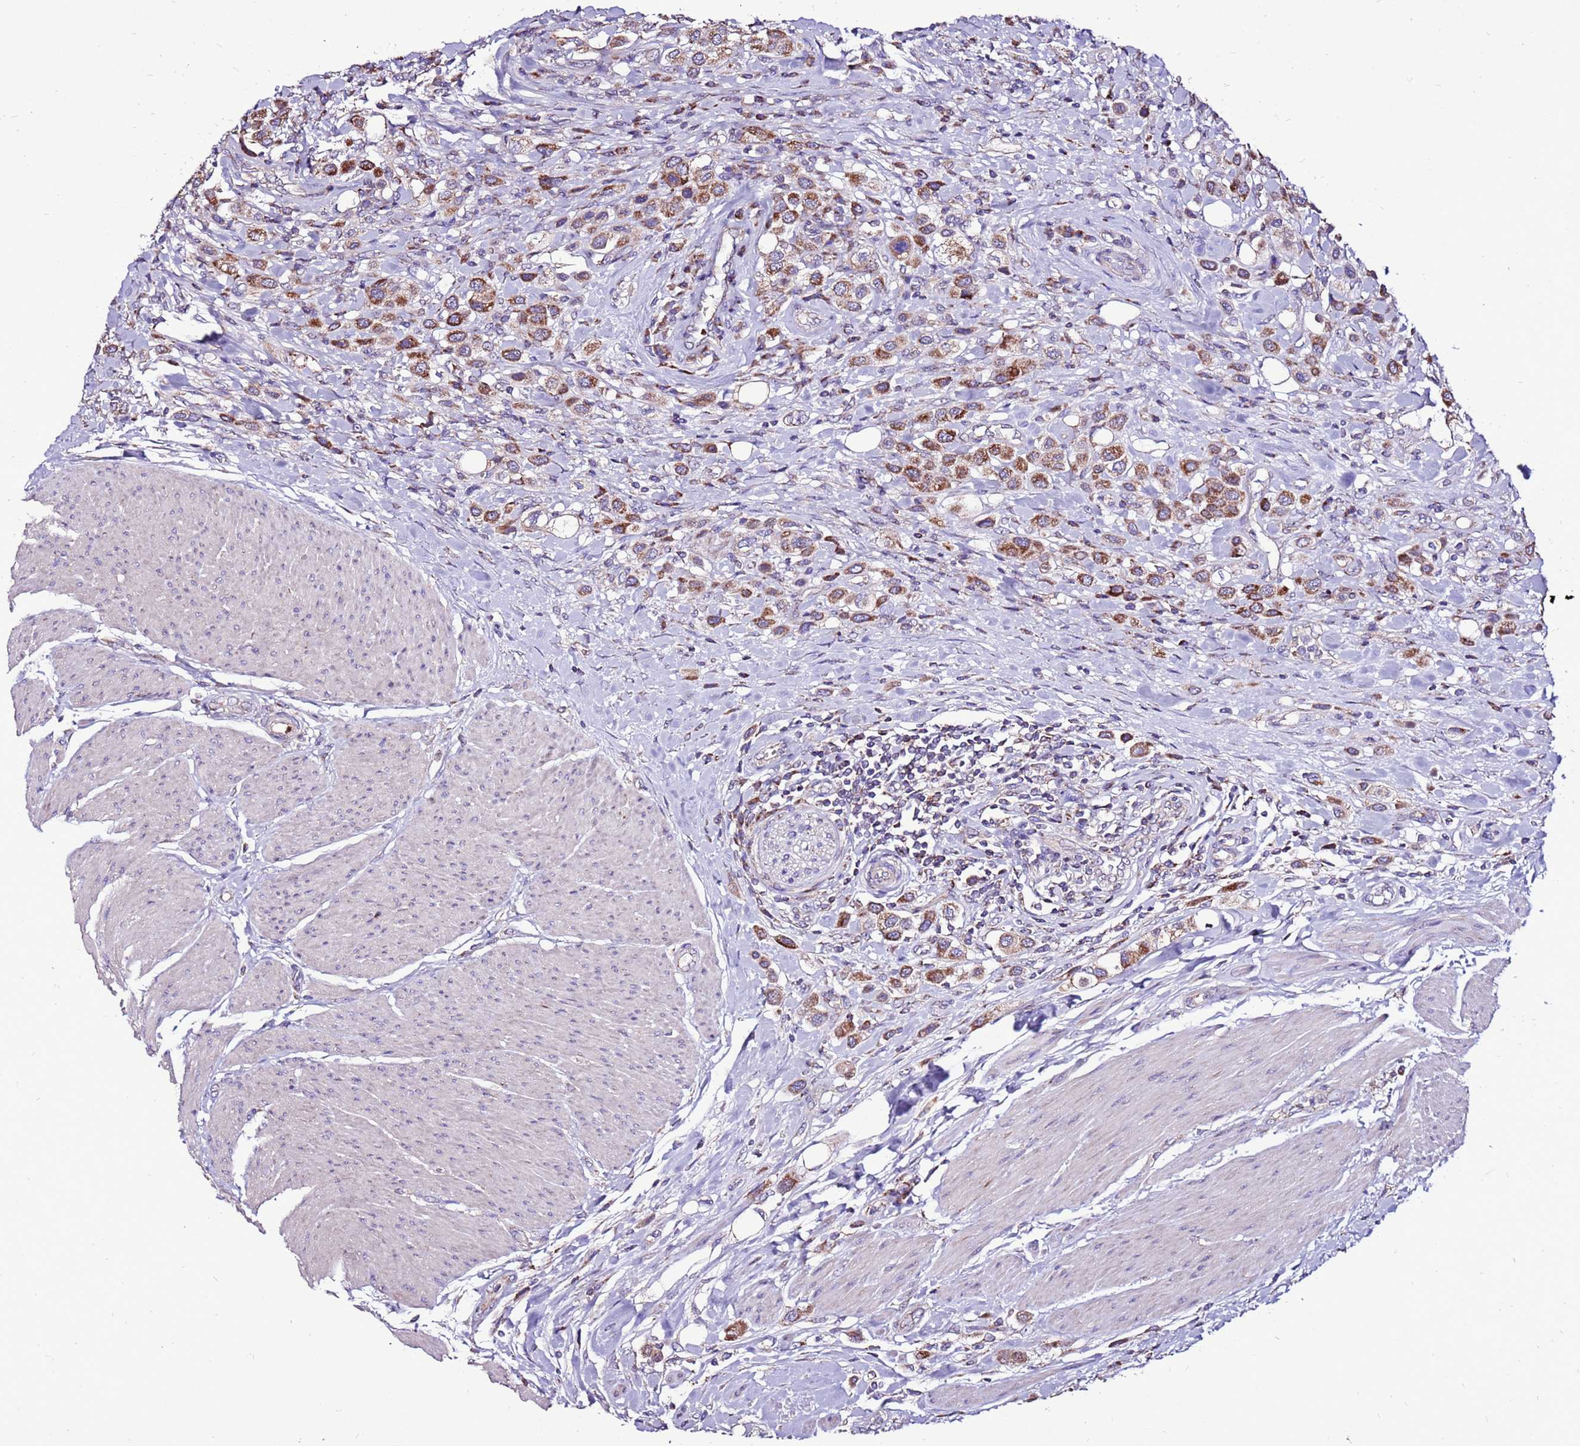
{"staining": {"intensity": "moderate", "quantity": ">75%", "location": "cytoplasmic/membranous"}, "tissue": "urothelial cancer", "cell_type": "Tumor cells", "image_type": "cancer", "snomed": [{"axis": "morphology", "description": "Urothelial carcinoma, High grade"}, {"axis": "topography", "description": "Urinary bladder"}], "caption": "Protein staining by immunohistochemistry (IHC) reveals moderate cytoplasmic/membranous expression in about >75% of tumor cells in urothelial cancer. (Brightfield microscopy of DAB IHC at high magnification).", "gene": "SPSB3", "patient": {"sex": "male", "age": 50}}